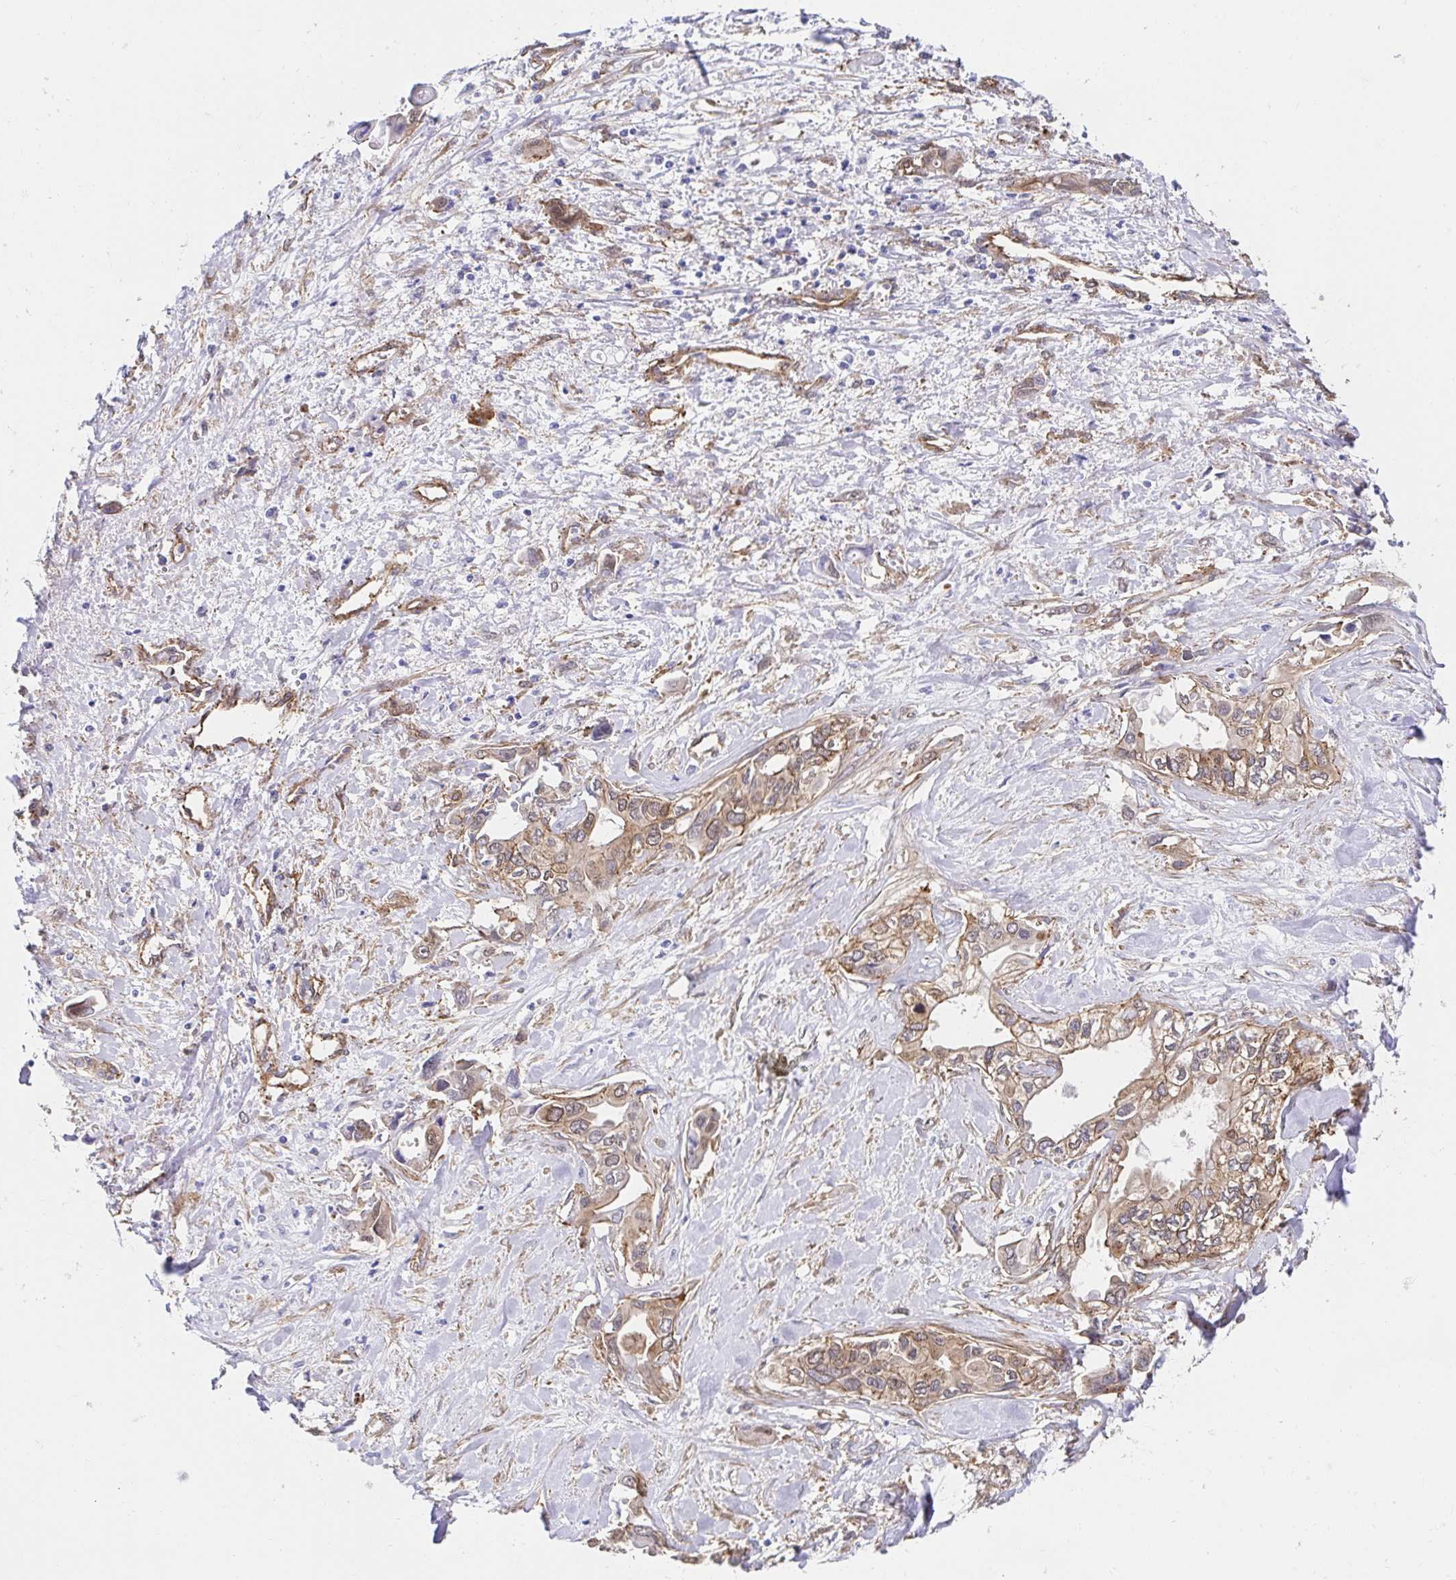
{"staining": {"intensity": "moderate", "quantity": ">75%", "location": "cytoplasmic/membranous"}, "tissue": "liver cancer", "cell_type": "Tumor cells", "image_type": "cancer", "snomed": [{"axis": "morphology", "description": "Cholangiocarcinoma"}, {"axis": "topography", "description": "Liver"}], "caption": "Protein analysis of liver cancer tissue reveals moderate cytoplasmic/membranous expression in approximately >75% of tumor cells.", "gene": "CTTN", "patient": {"sex": "female", "age": 64}}